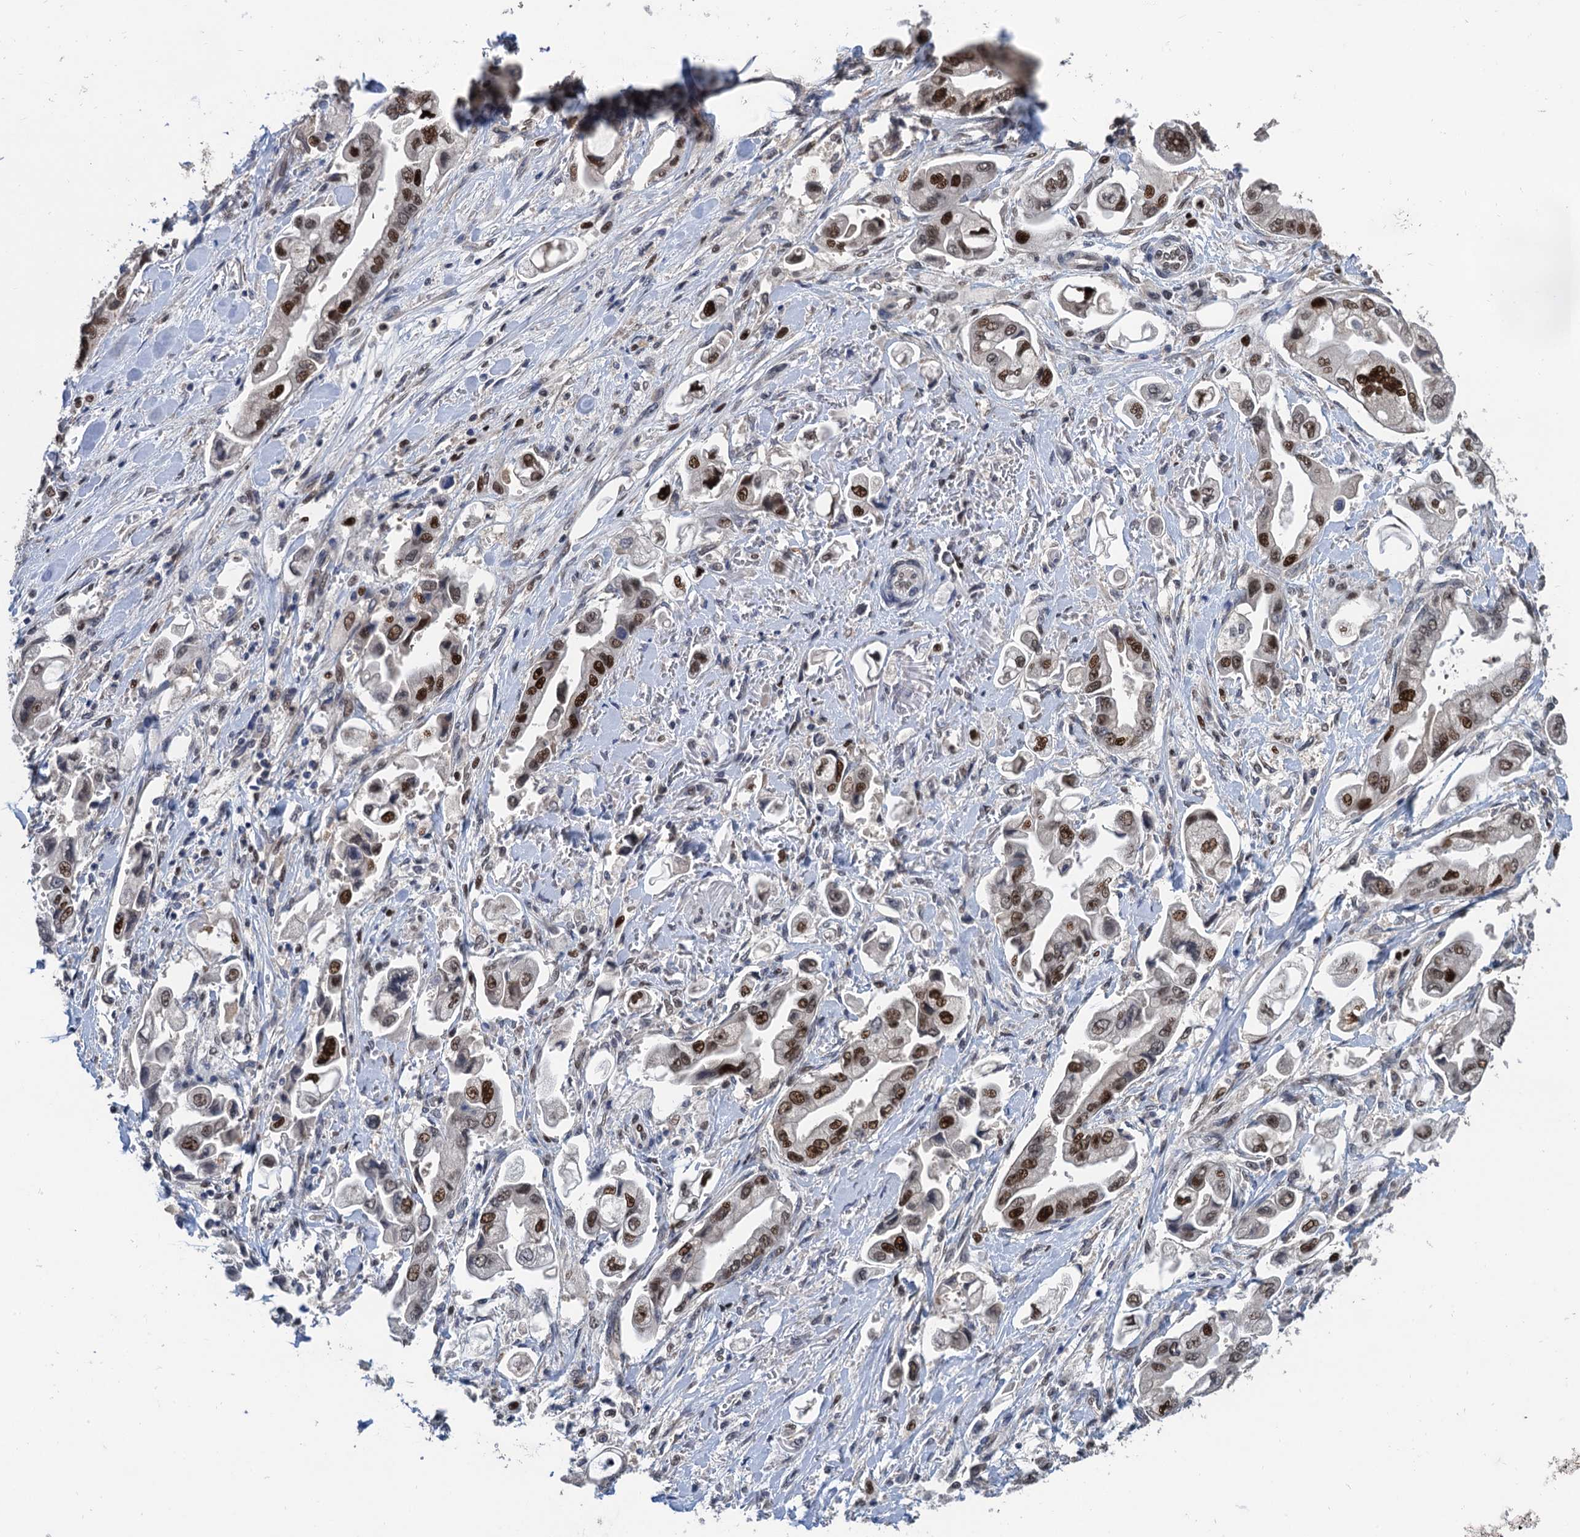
{"staining": {"intensity": "strong", "quantity": ">75%", "location": "nuclear"}, "tissue": "stomach cancer", "cell_type": "Tumor cells", "image_type": "cancer", "snomed": [{"axis": "morphology", "description": "Adenocarcinoma, NOS"}, {"axis": "topography", "description": "Stomach"}], "caption": "This image shows immunohistochemistry staining of stomach cancer (adenocarcinoma), with high strong nuclear expression in about >75% of tumor cells.", "gene": "TSEN34", "patient": {"sex": "male", "age": 62}}